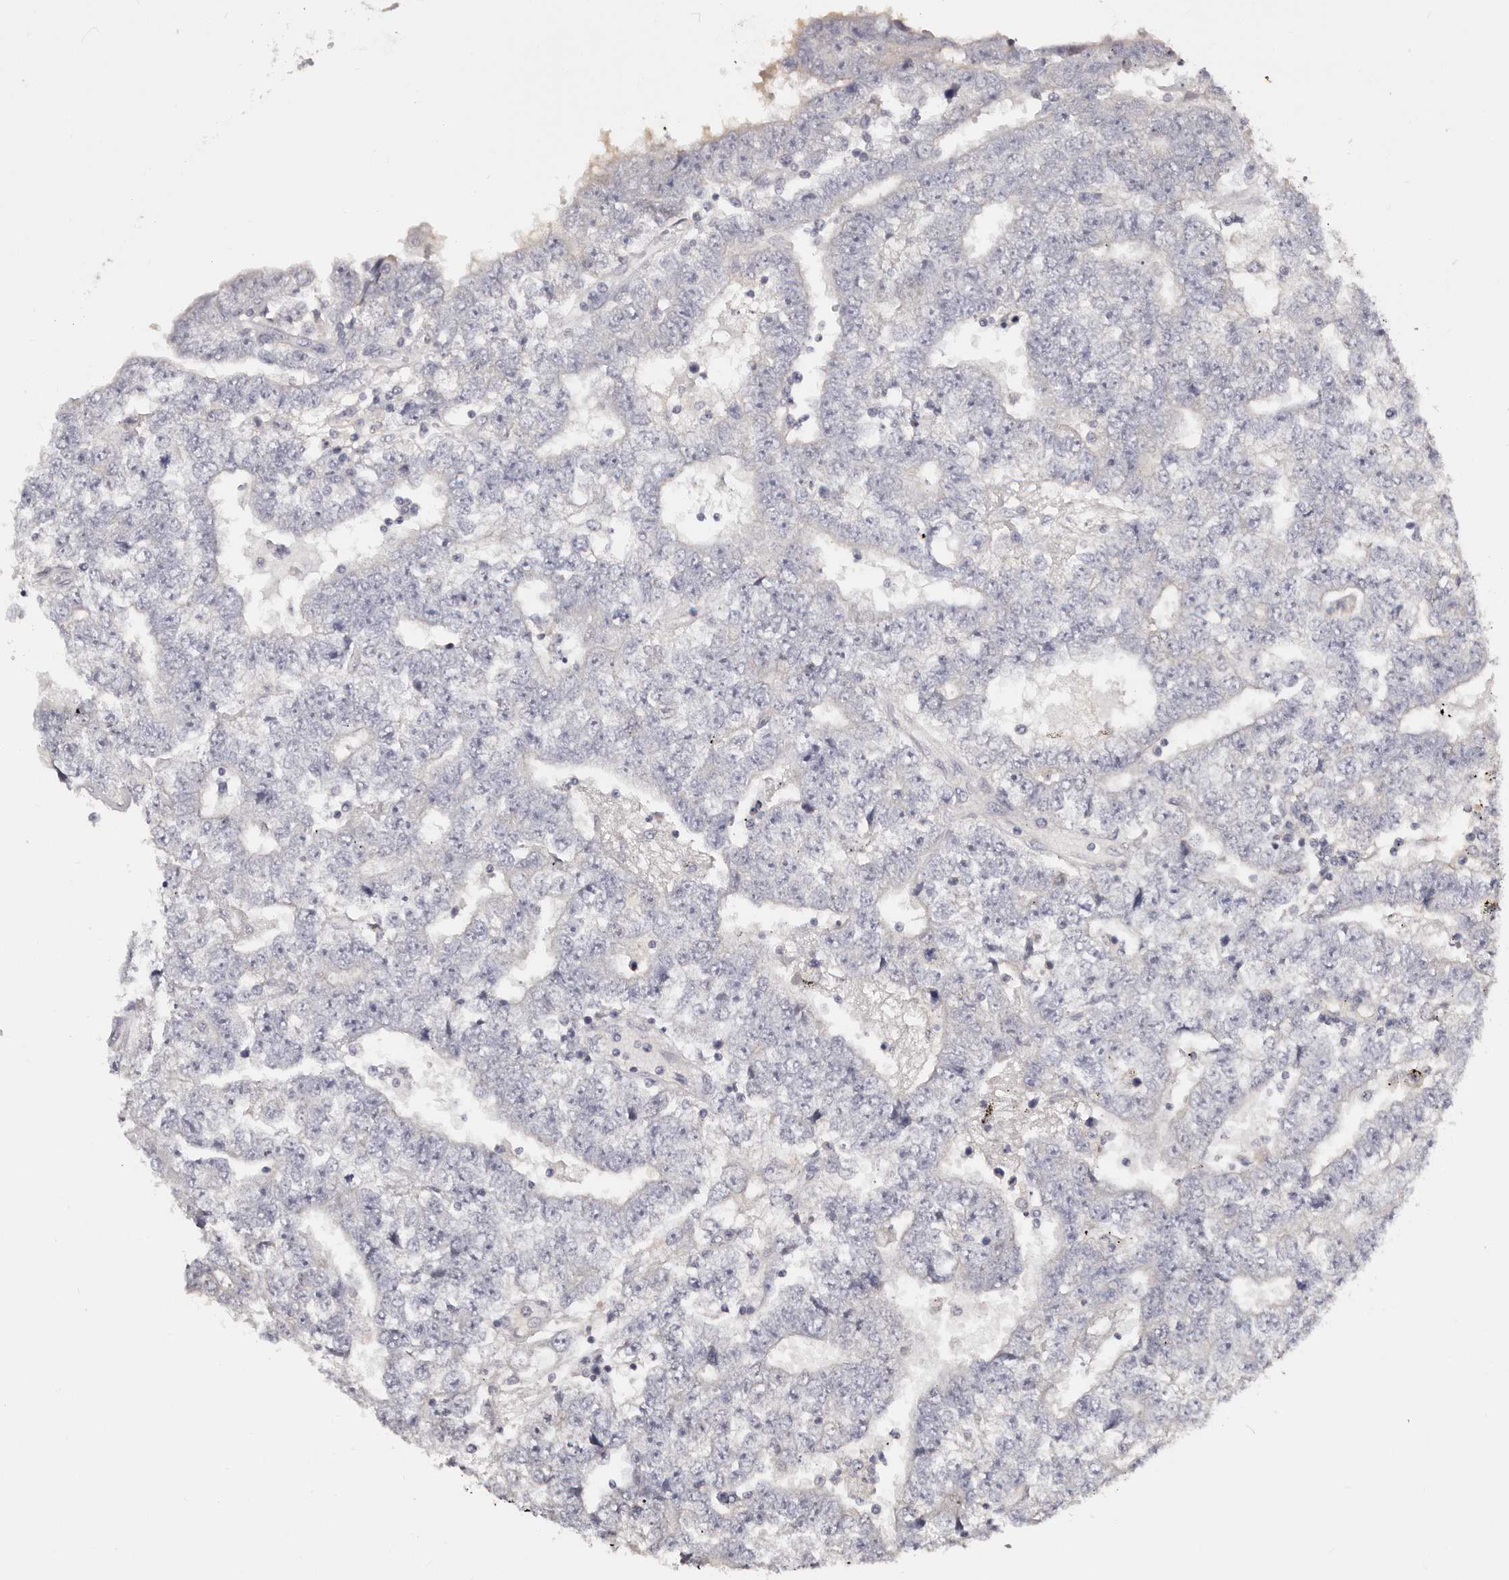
{"staining": {"intensity": "negative", "quantity": "none", "location": "none"}, "tissue": "testis cancer", "cell_type": "Tumor cells", "image_type": "cancer", "snomed": [{"axis": "morphology", "description": "Carcinoma, Embryonal, NOS"}, {"axis": "topography", "description": "Testis"}], "caption": "A photomicrograph of testis cancer (embryonal carcinoma) stained for a protein displays no brown staining in tumor cells.", "gene": "MRPS33", "patient": {"sex": "male", "age": 25}}